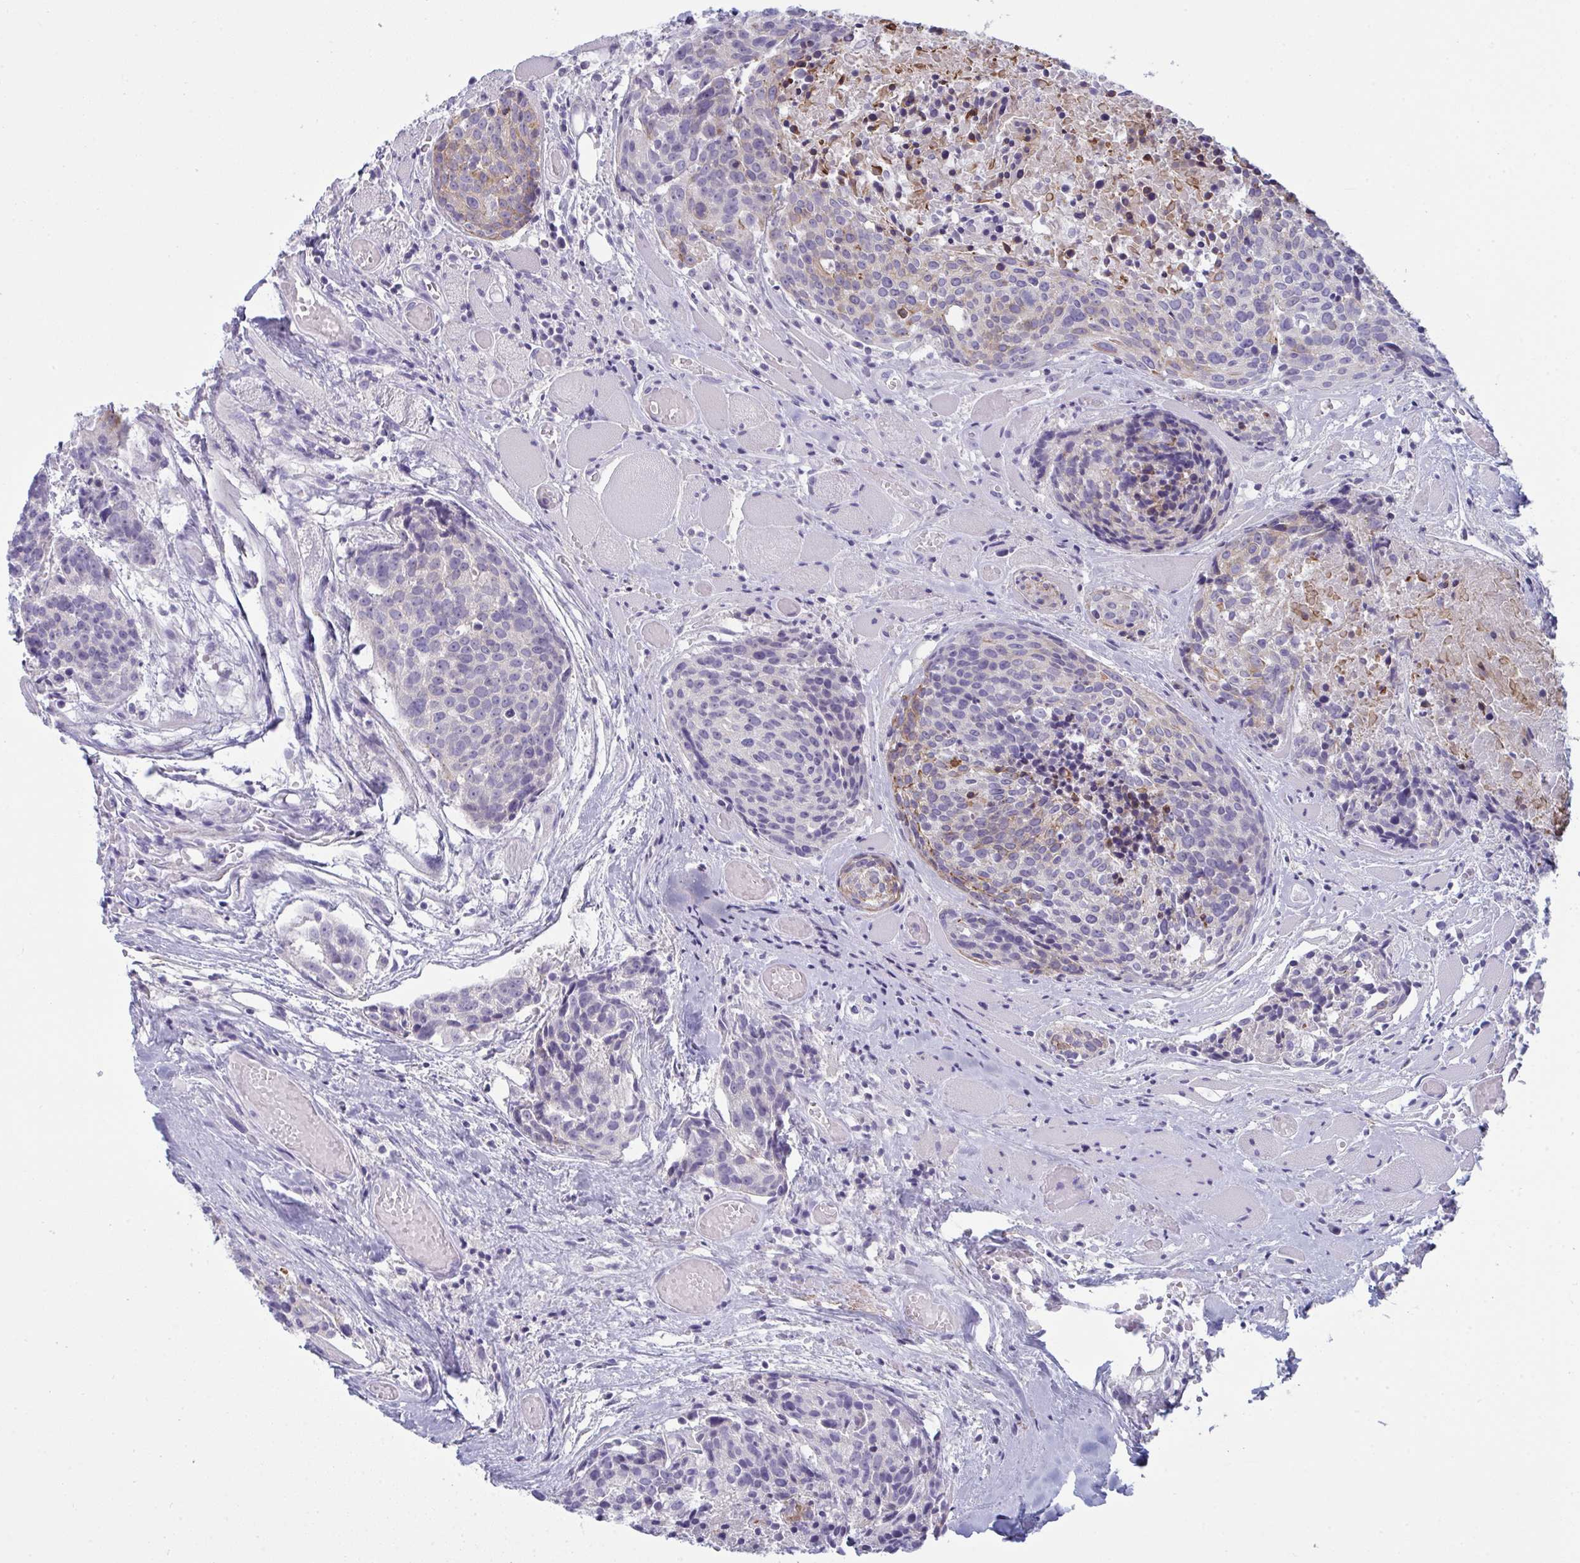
{"staining": {"intensity": "weak", "quantity": "<25%", "location": "cytoplasmic/membranous"}, "tissue": "head and neck cancer", "cell_type": "Tumor cells", "image_type": "cancer", "snomed": [{"axis": "morphology", "description": "Squamous cell carcinoma, NOS"}, {"axis": "topography", "description": "Oral tissue"}, {"axis": "topography", "description": "Head-Neck"}], "caption": "Immunohistochemistry (IHC) histopathology image of head and neck cancer stained for a protein (brown), which displays no staining in tumor cells.", "gene": "TENT5D", "patient": {"sex": "male", "age": 64}}